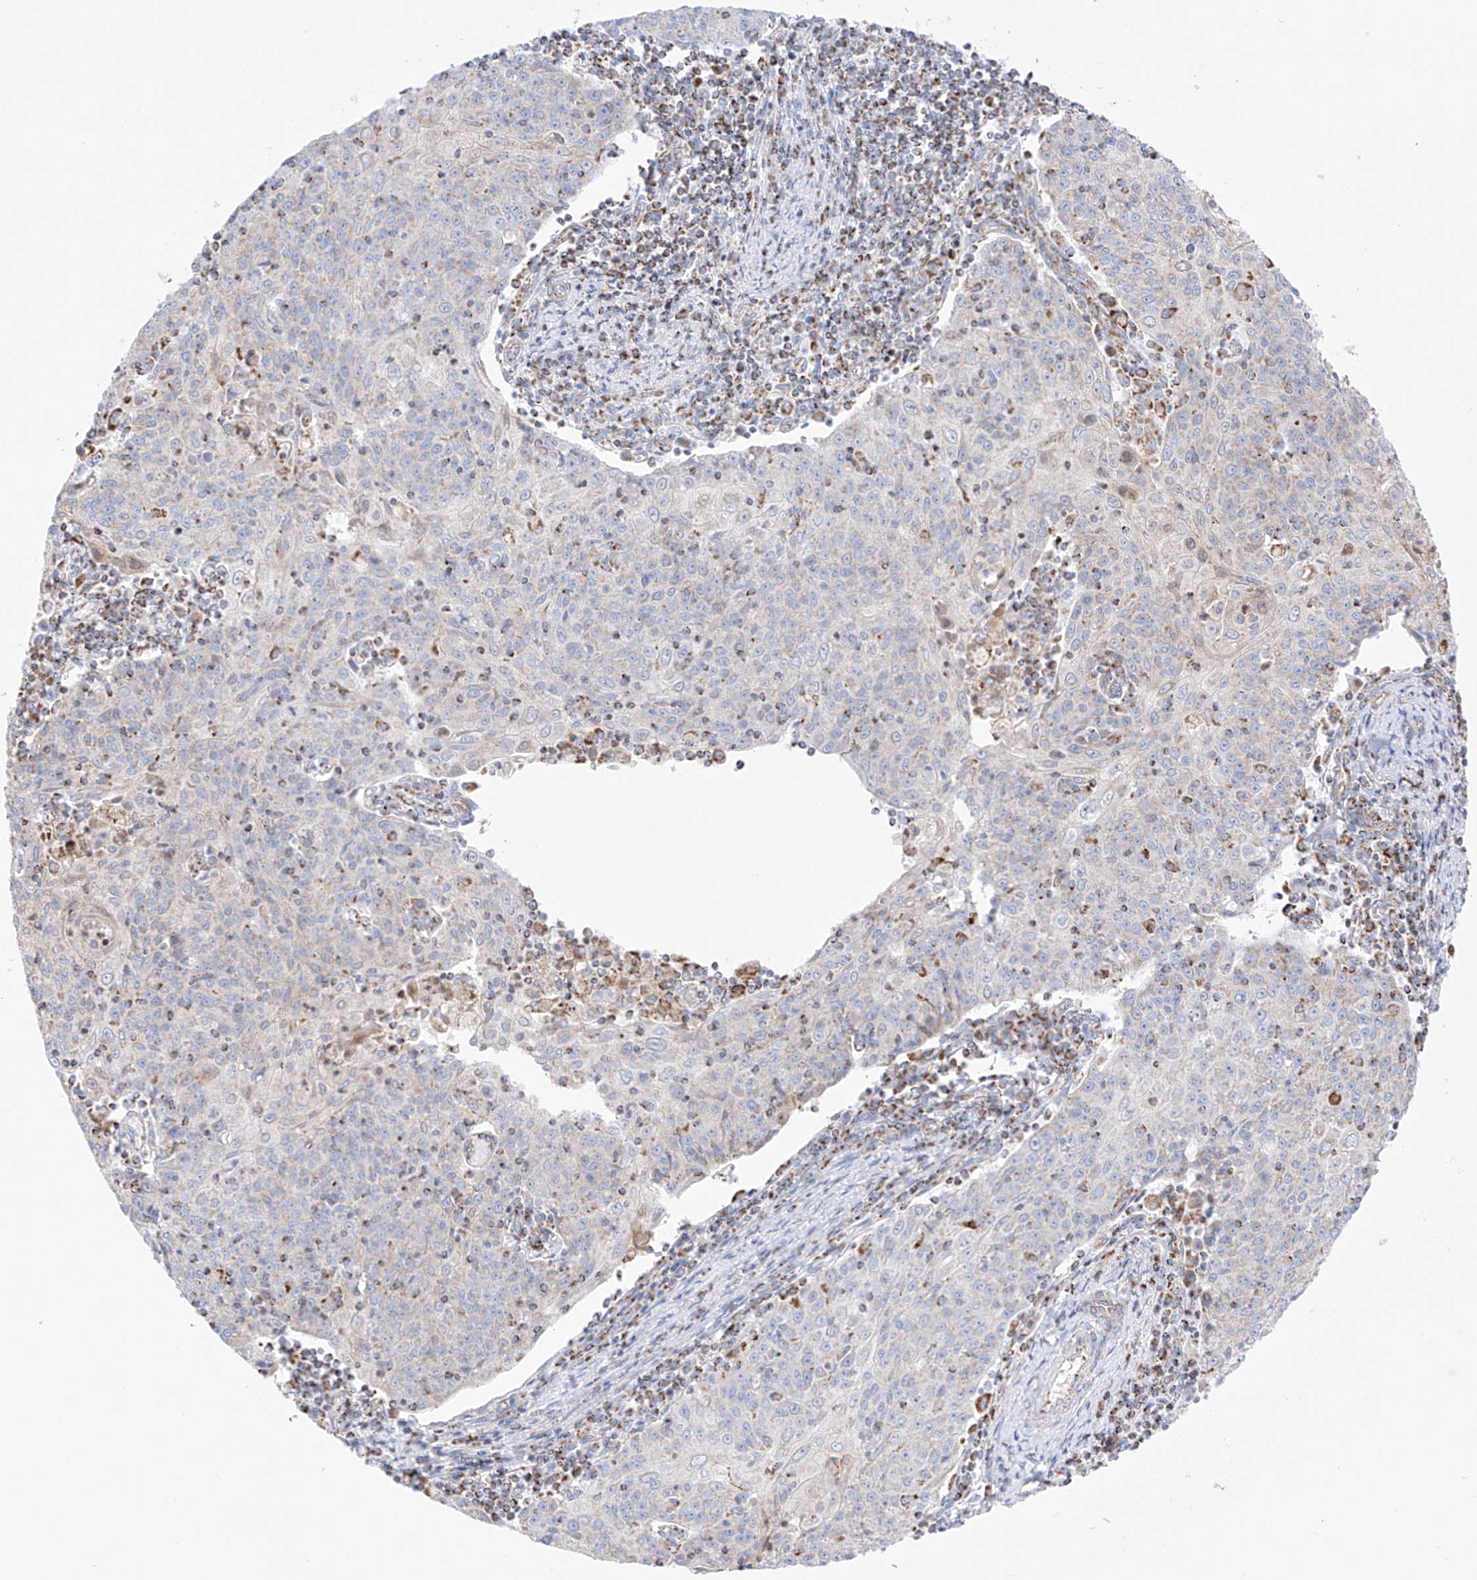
{"staining": {"intensity": "negative", "quantity": "none", "location": "none"}, "tissue": "cervical cancer", "cell_type": "Tumor cells", "image_type": "cancer", "snomed": [{"axis": "morphology", "description": "Squamous cell carcinoma, NOS"}, {"axis": "topography", "description": "Cervix"}], "caption": "A micrograph of cervical squamous cell carcinoma stained for a protein displays no brown staining in tumor cells. (Immunohistochemistry (ihc), brightfield microscopy, high magnification).", "gene": "XKR3", "patient": {"sex": "female", "age": 48}}